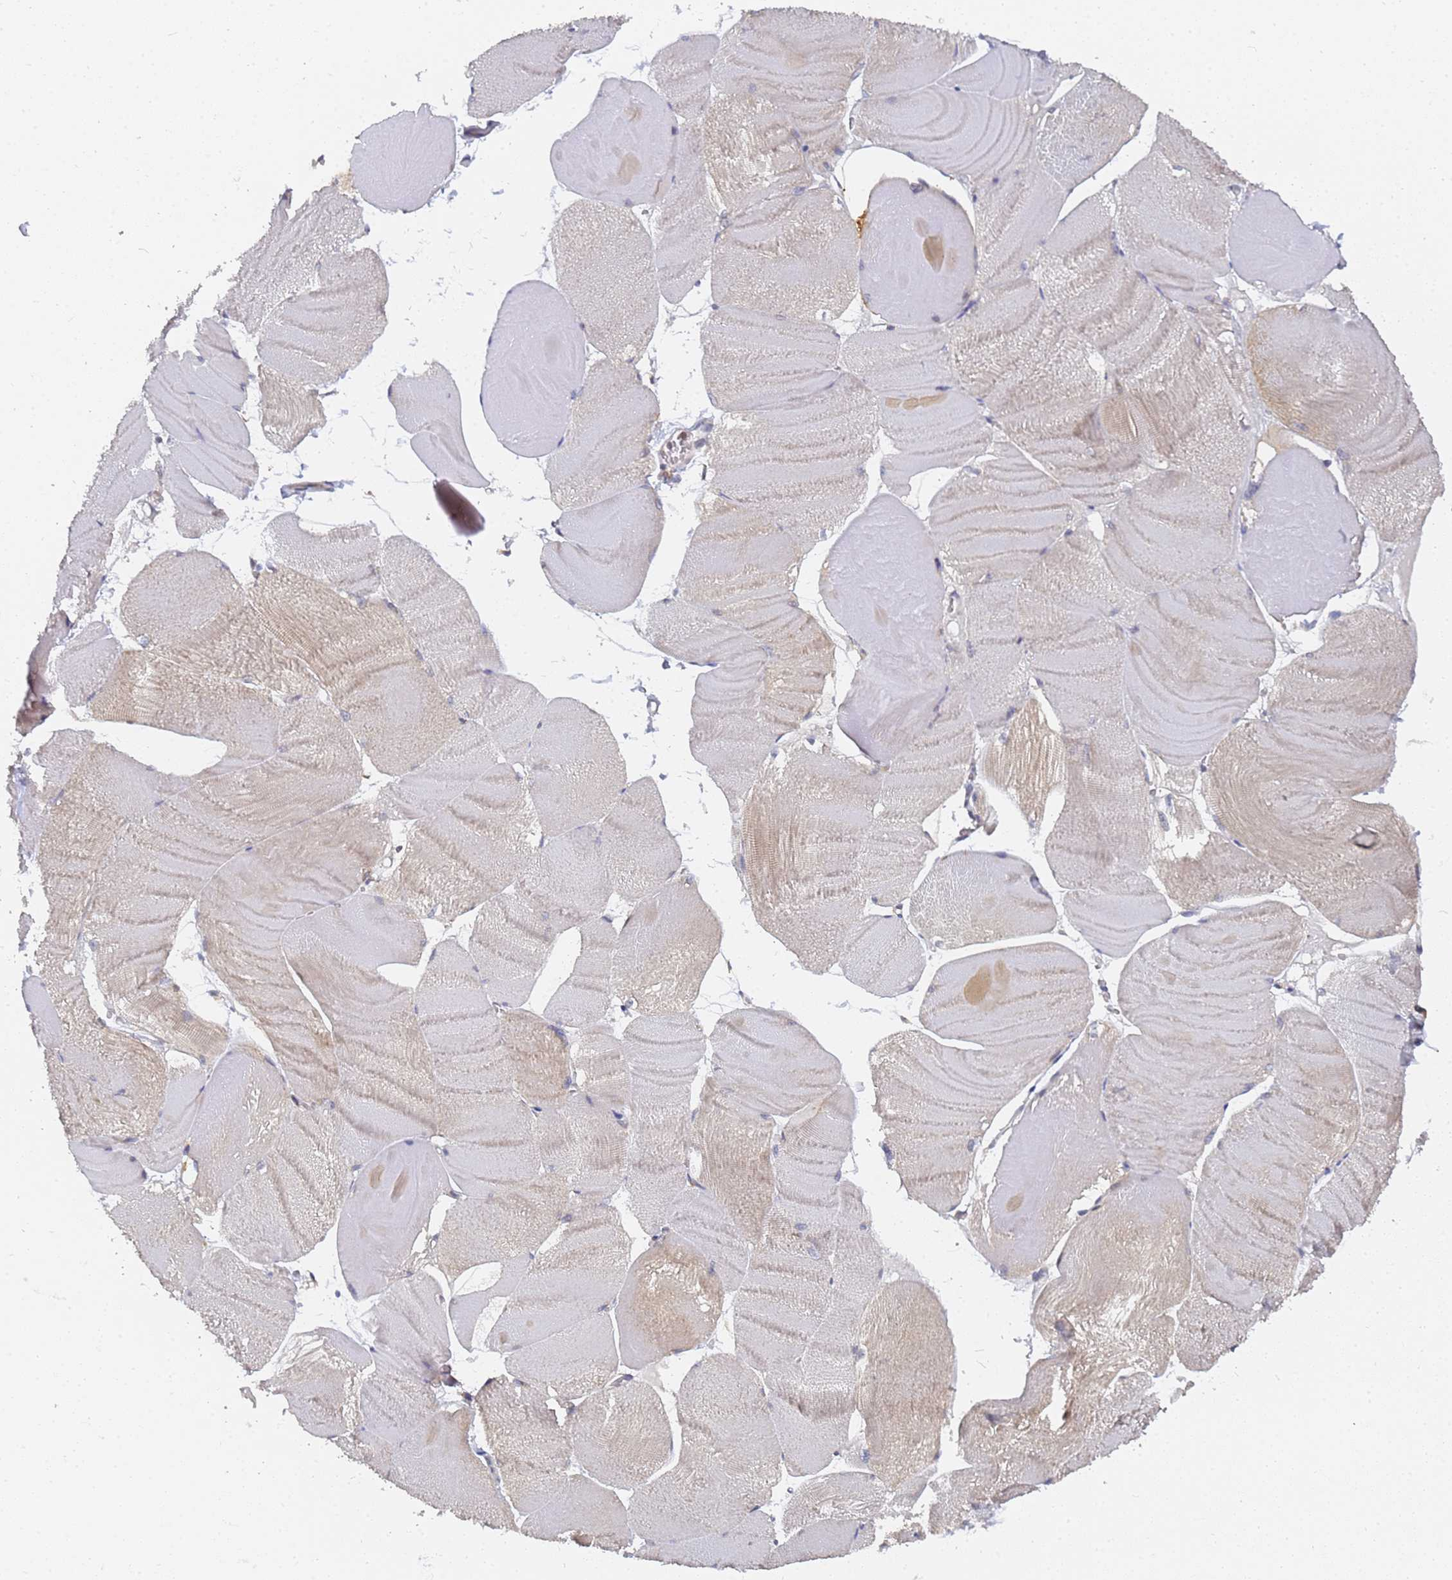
{"staining": {"intensity": "weak", "quantity": "<25%", "location": "cytoplasmic/membranous"}, "tissue": "skeletal muscle", "cell_type": "Myocytes", "image_type": "normal", "snomed": [{"axis": "morphology", "description": "Normal tissue, NOS"}, {"axis": "morphology", "description": "Basal cell carcinoma"}, {"axis": "topography", "description": "Skeletal muscle"}], "caption": "IHC photomicrograph of benign skeletal muscle: skeletal muscle stained with DAB shows no significant protein staining in myocytes.", "gene": "ALS2CL", "patient": {"sex": "female", "age": 64}}